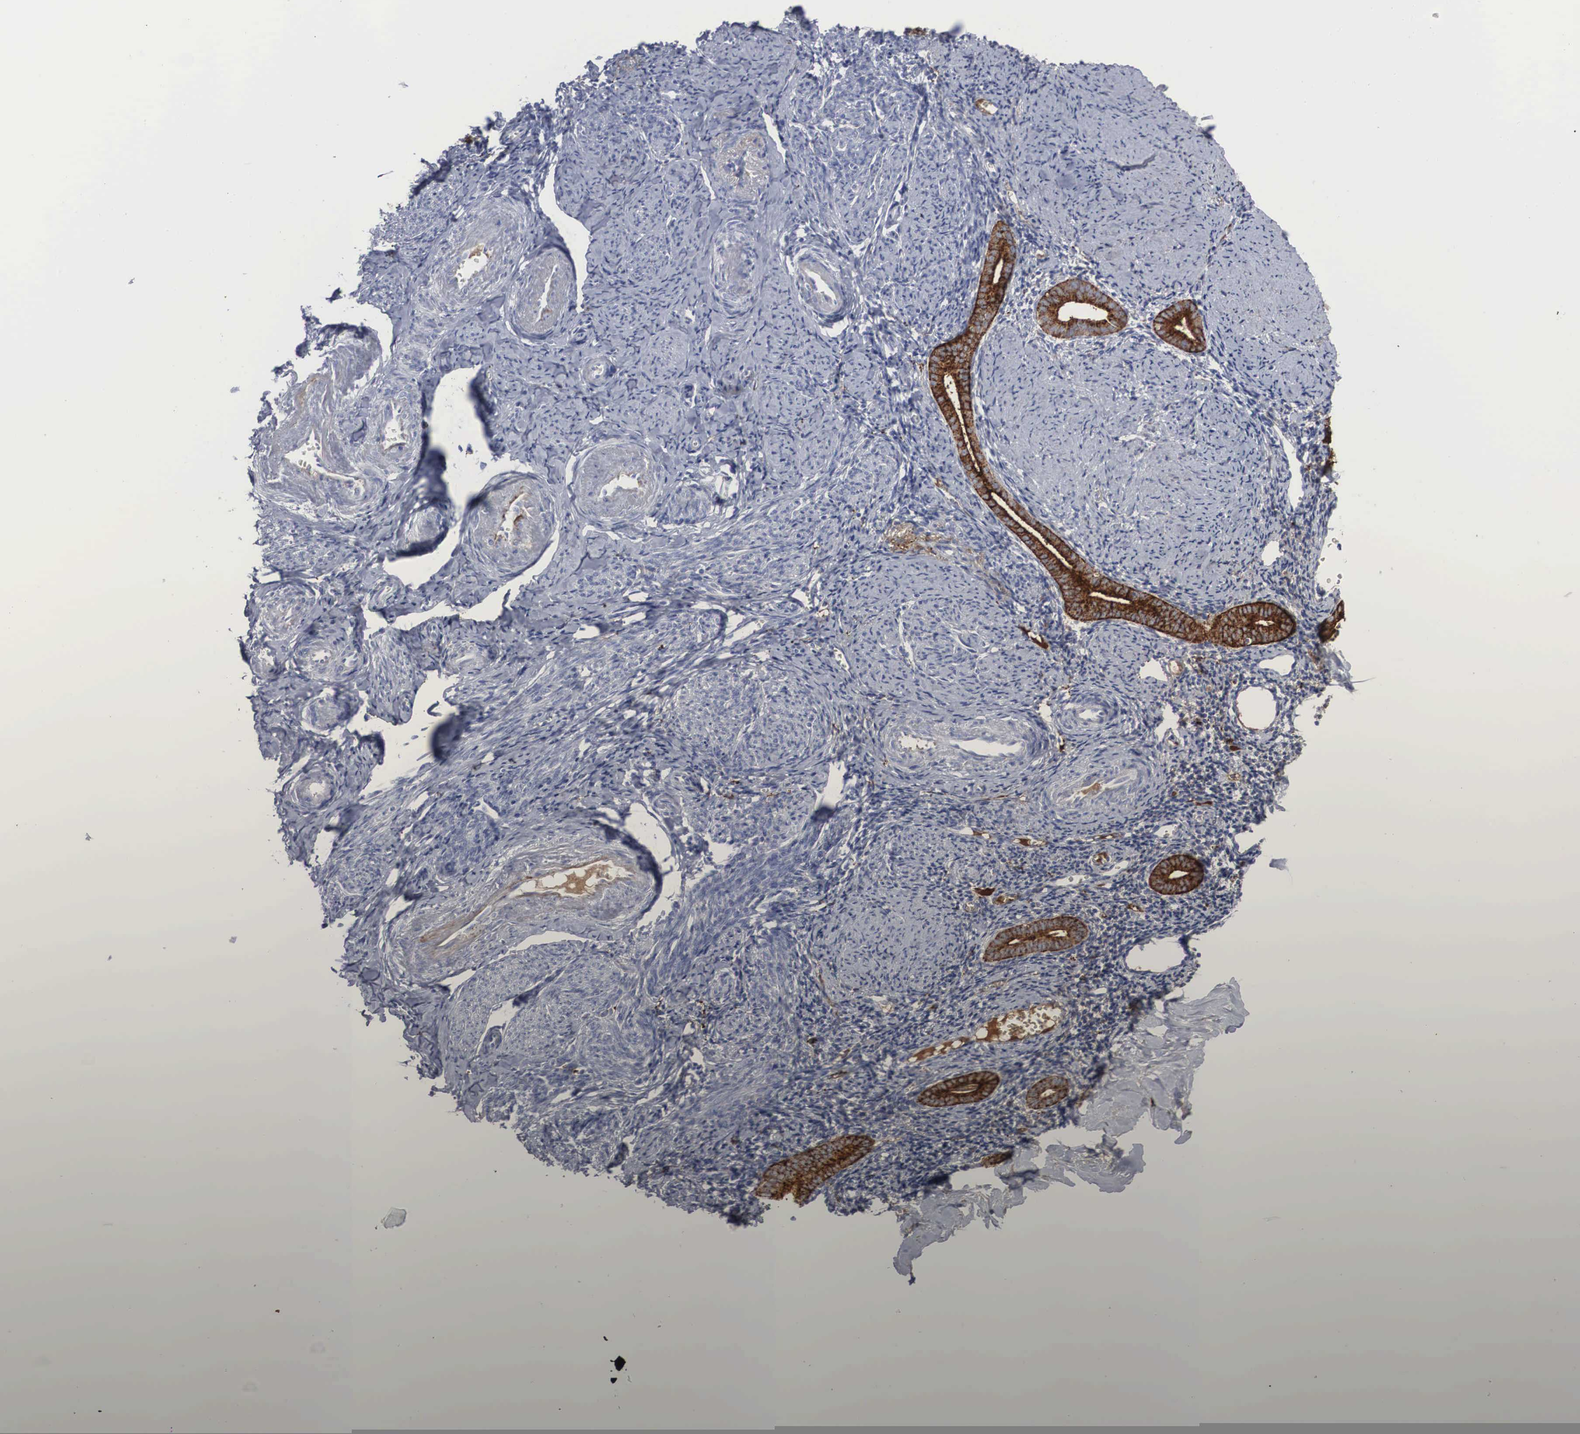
{"staining": {"intensity": "weak", "quantity": "25%-75%", "location": "cytoplasmic/membranous"}, "tissue": "endometrium", "cell_type": "Cells in endometrial stroma", "image_type": "normal", "snomed": [{"axis": "morphology", "description": "Normal tissue, NOS"}, {"axis": "morphology", "description": "Neoplasm, benign, NOS"}, {"axis": "topography", "description": "Uterus"}], "caption": "This is a histology image of immunohistochemistry (IHC) staining of benign endometrium, which shows weak expression in the cytoplasmic/membranous of cells in endometrial stroma.", "gene": "LGALS3BP", "patient": {"sex": "female", "age": 55}}